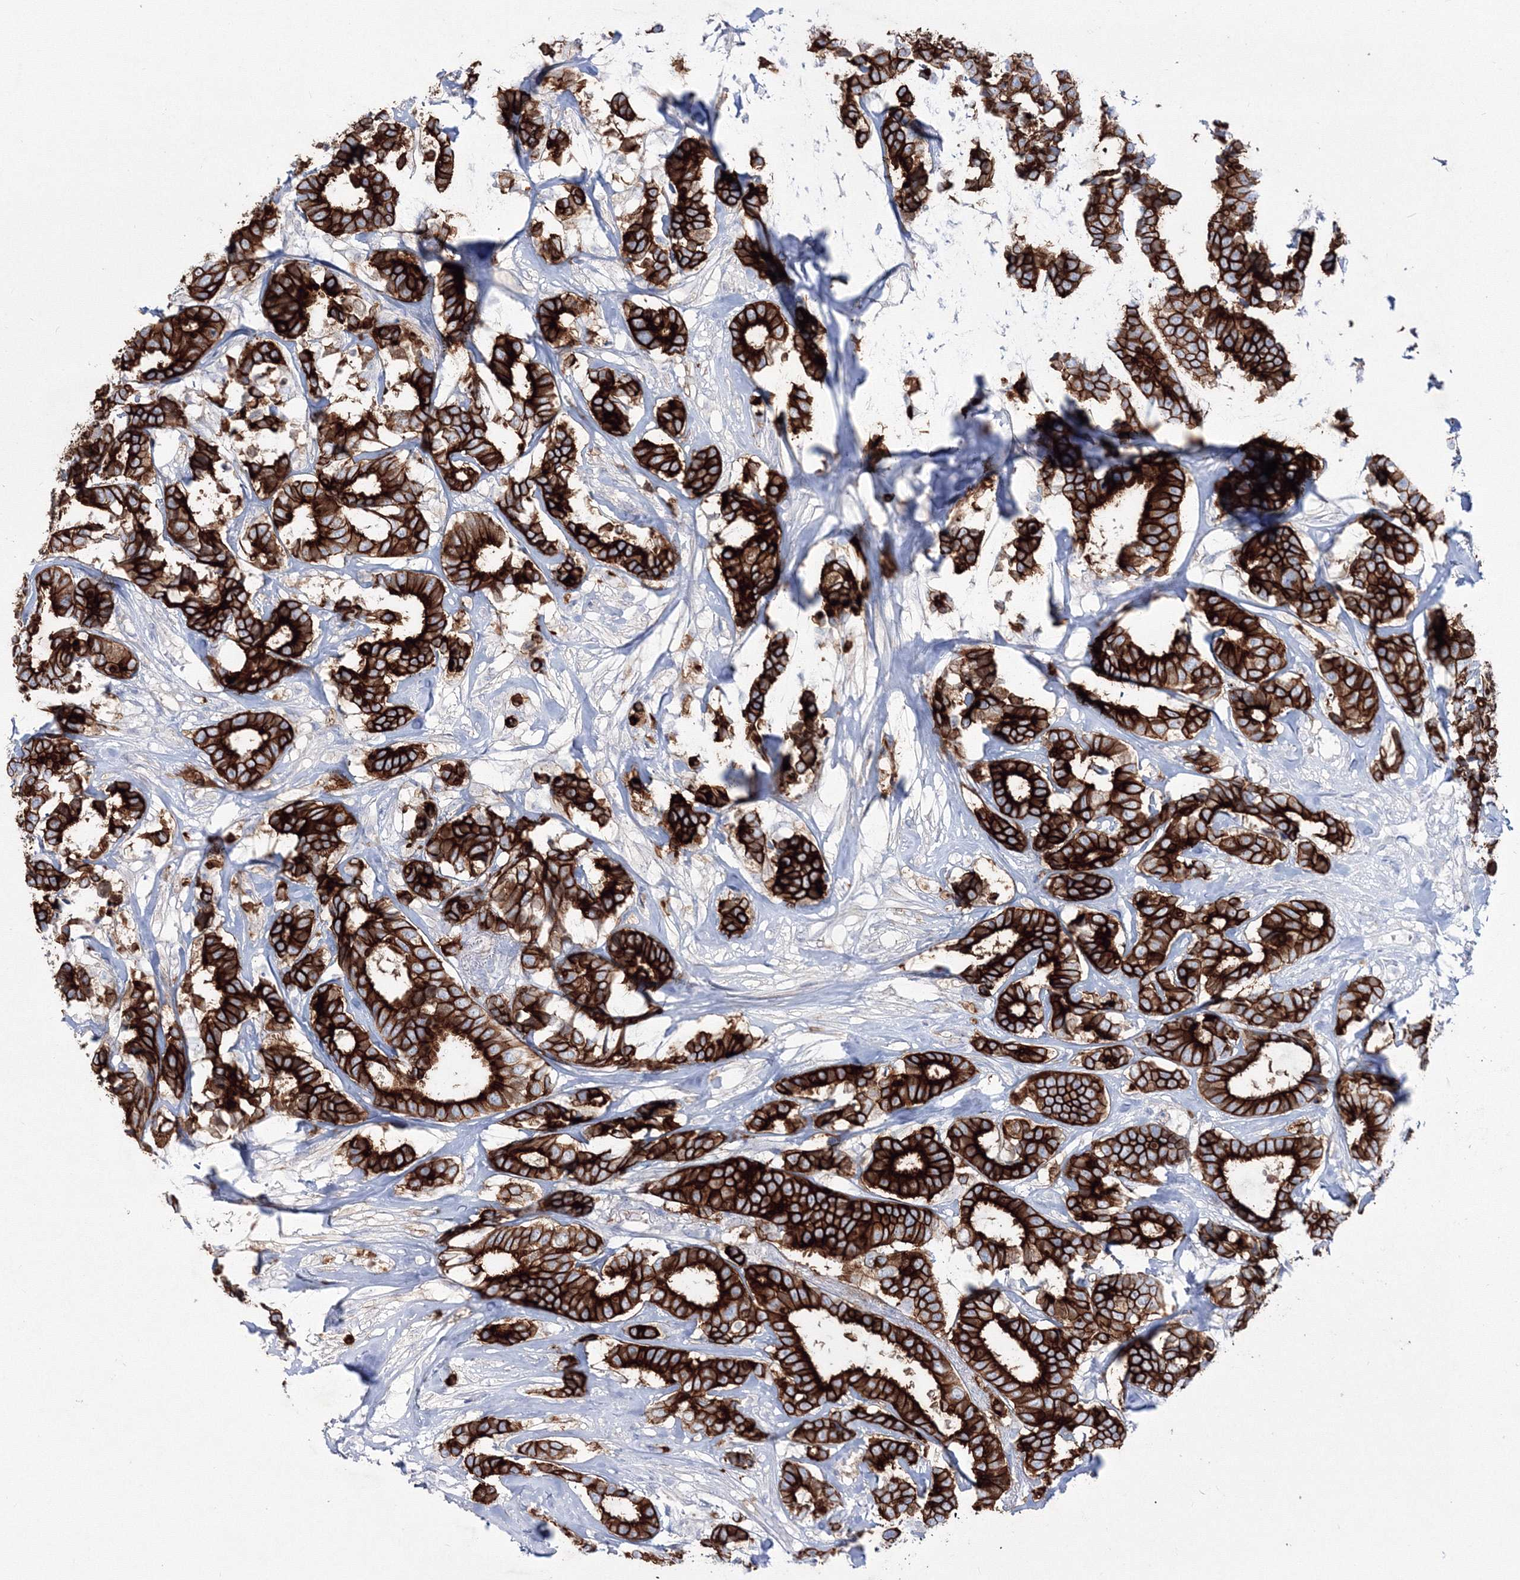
{"staining": {"intensity": "strong", "quantity": ">75%", "location": "cytoplasmic/membranous"}, "tissue": "breast cancer", "cell_type": "Tumor cells", "image_type": "cancer", "snomed": [{"axis": "morphology", "description": "Duct carcinoma"}, {"axis": "topography", "description": "Breast"}], "caption": "Human infiltrating ductal carcinoma (breast) stained with a brown dye exhibits strong cytoplasmic/membranous positive staining in approximately >75% of tumor cells.", "gene": "TMEM139", "patient": {"sex": "female", "age": 87}}